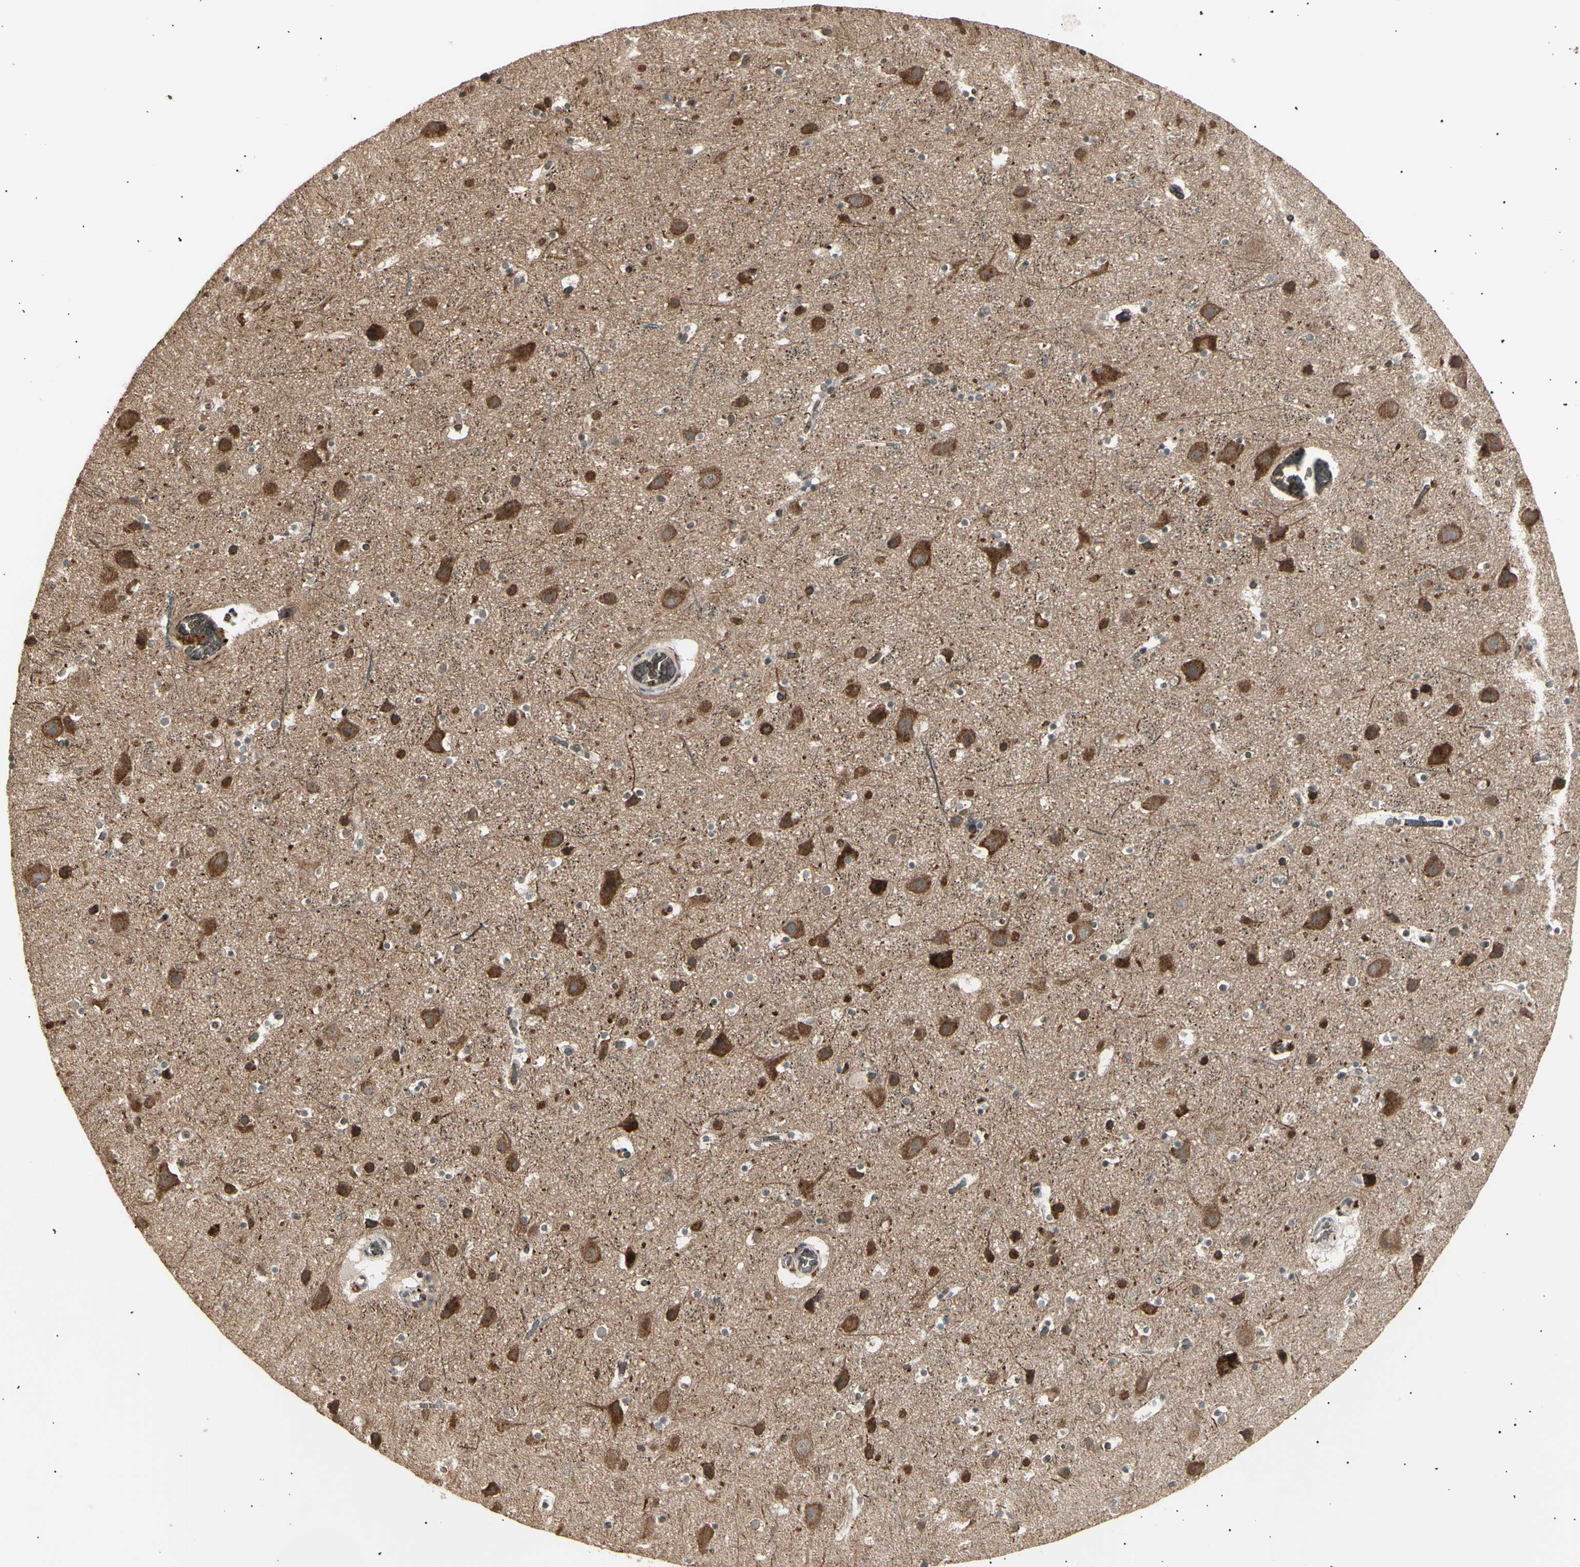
{"staining": {"intensity": "negative", "quantity": "none", "location": "none"}, "tissue": "cerebral cortex", "cell_type": "Endothelial cells", "image_type": "normal", "snomed": [{"axis": "morphology", "description": "Normal tissue, NOS"}, {"axis": "topography", "description": "Cerebral cortex"}], "caption": "A micrograph of human cerebral cortex is negative for staining in endothelial cells. The staining was performed using DAB to visualize the protein expression in brown, while the nuclei were stained in blue with hematoxylin (Magnification: 20x).", "gene": "NUAK2", "patient": {"sex": "male", "age": 45}}